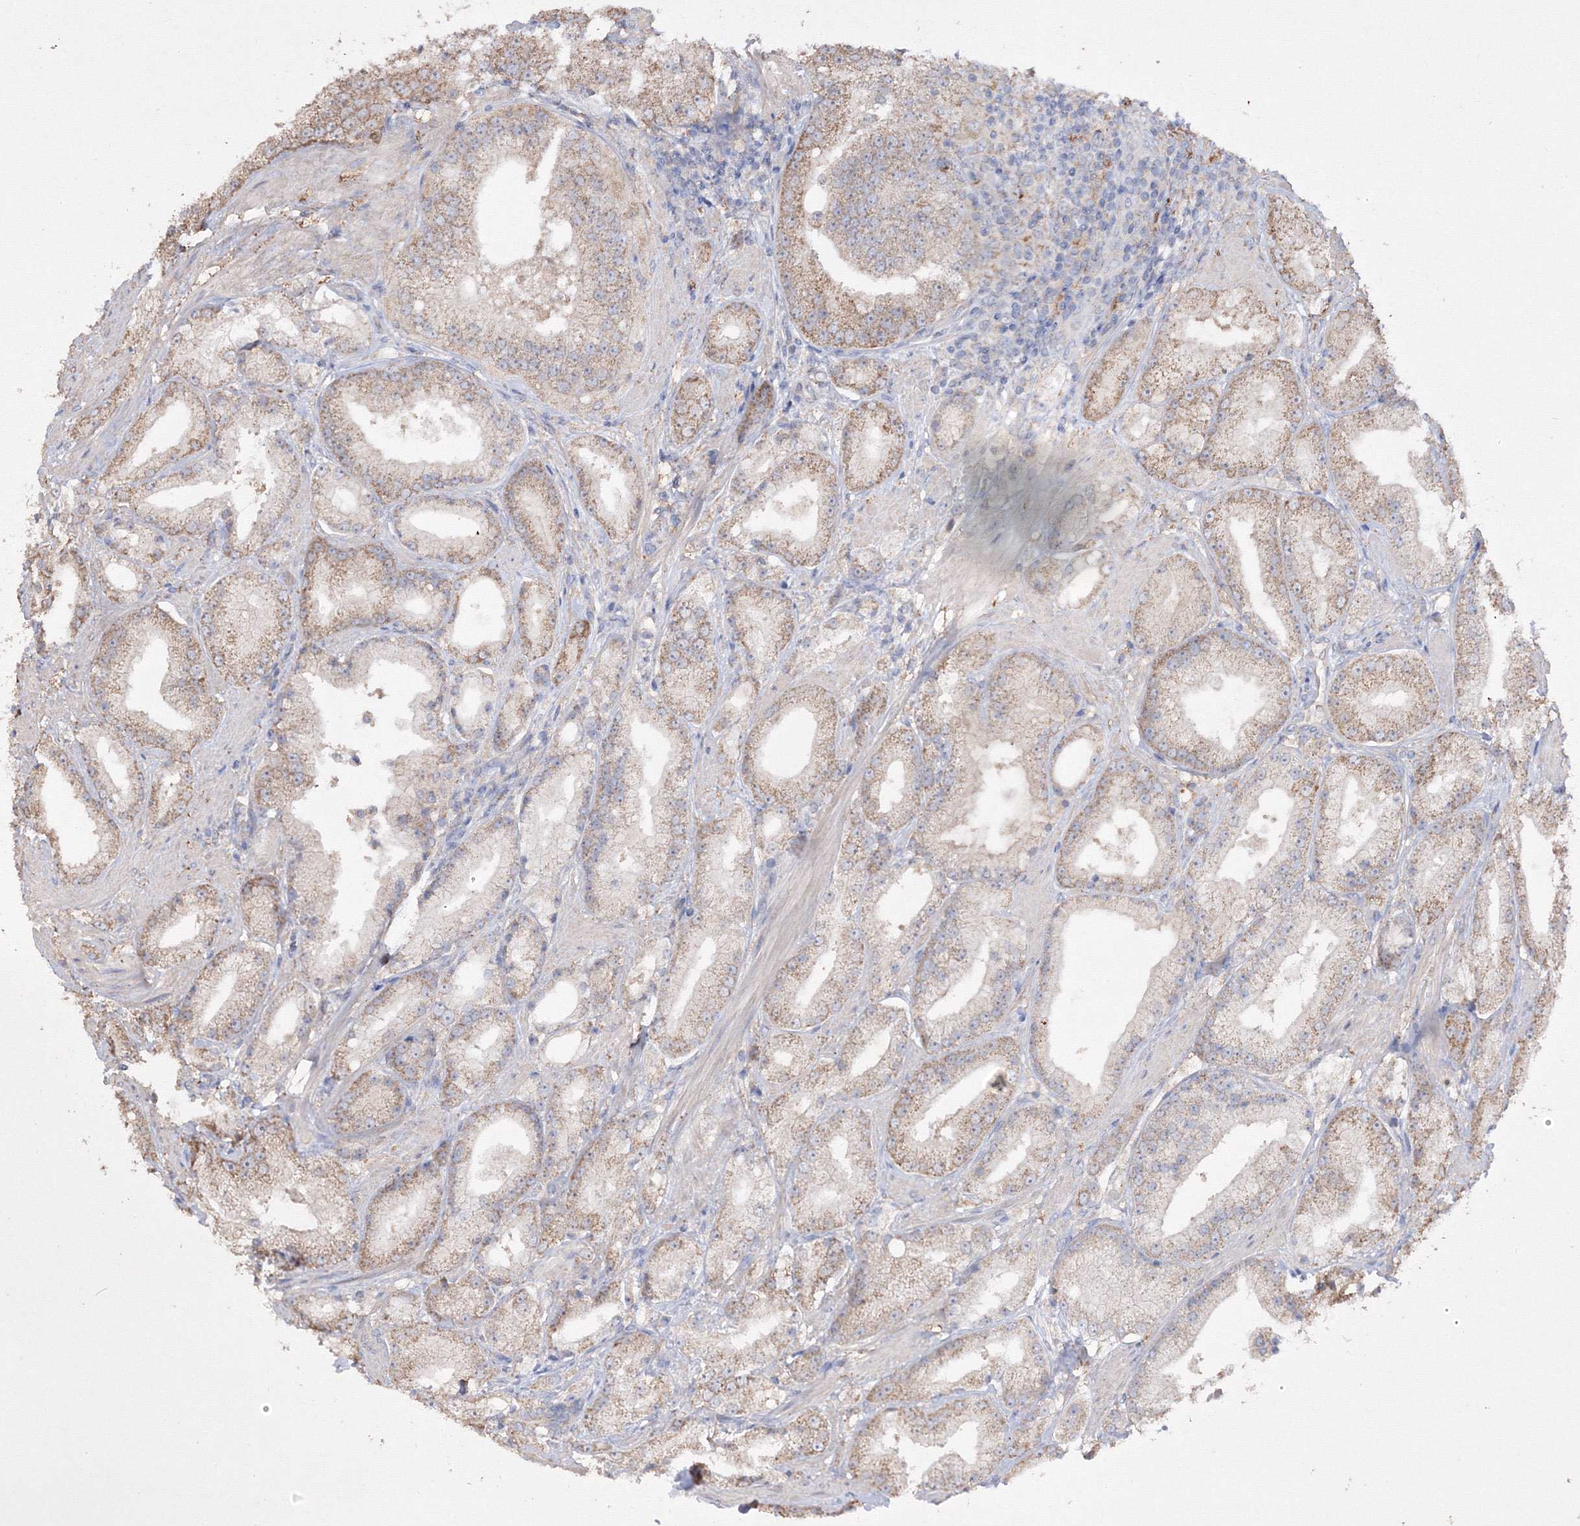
{"staining": {"intensity": "moderate", "quantity": "25%-75%", "location": "cytoplasmic/membranous"}, "tissue": "prostate cancer", "cell_type": "Tumor cells", "image_type": "cancer", "snomed": [{"axis": "morphology", "description": "Adenocarcinoma, Low grade"}, {"axis": "topography", "description": "Prostate"}], "caption": "There is medium levels of moderate cytoplasmic/membranous expression in tumor cells of prostate cancer, as demonstrated by immunohistochemical staining (brown color).", "gene": "GRSF1", "patient": {"sex": "male", "age": 67}}